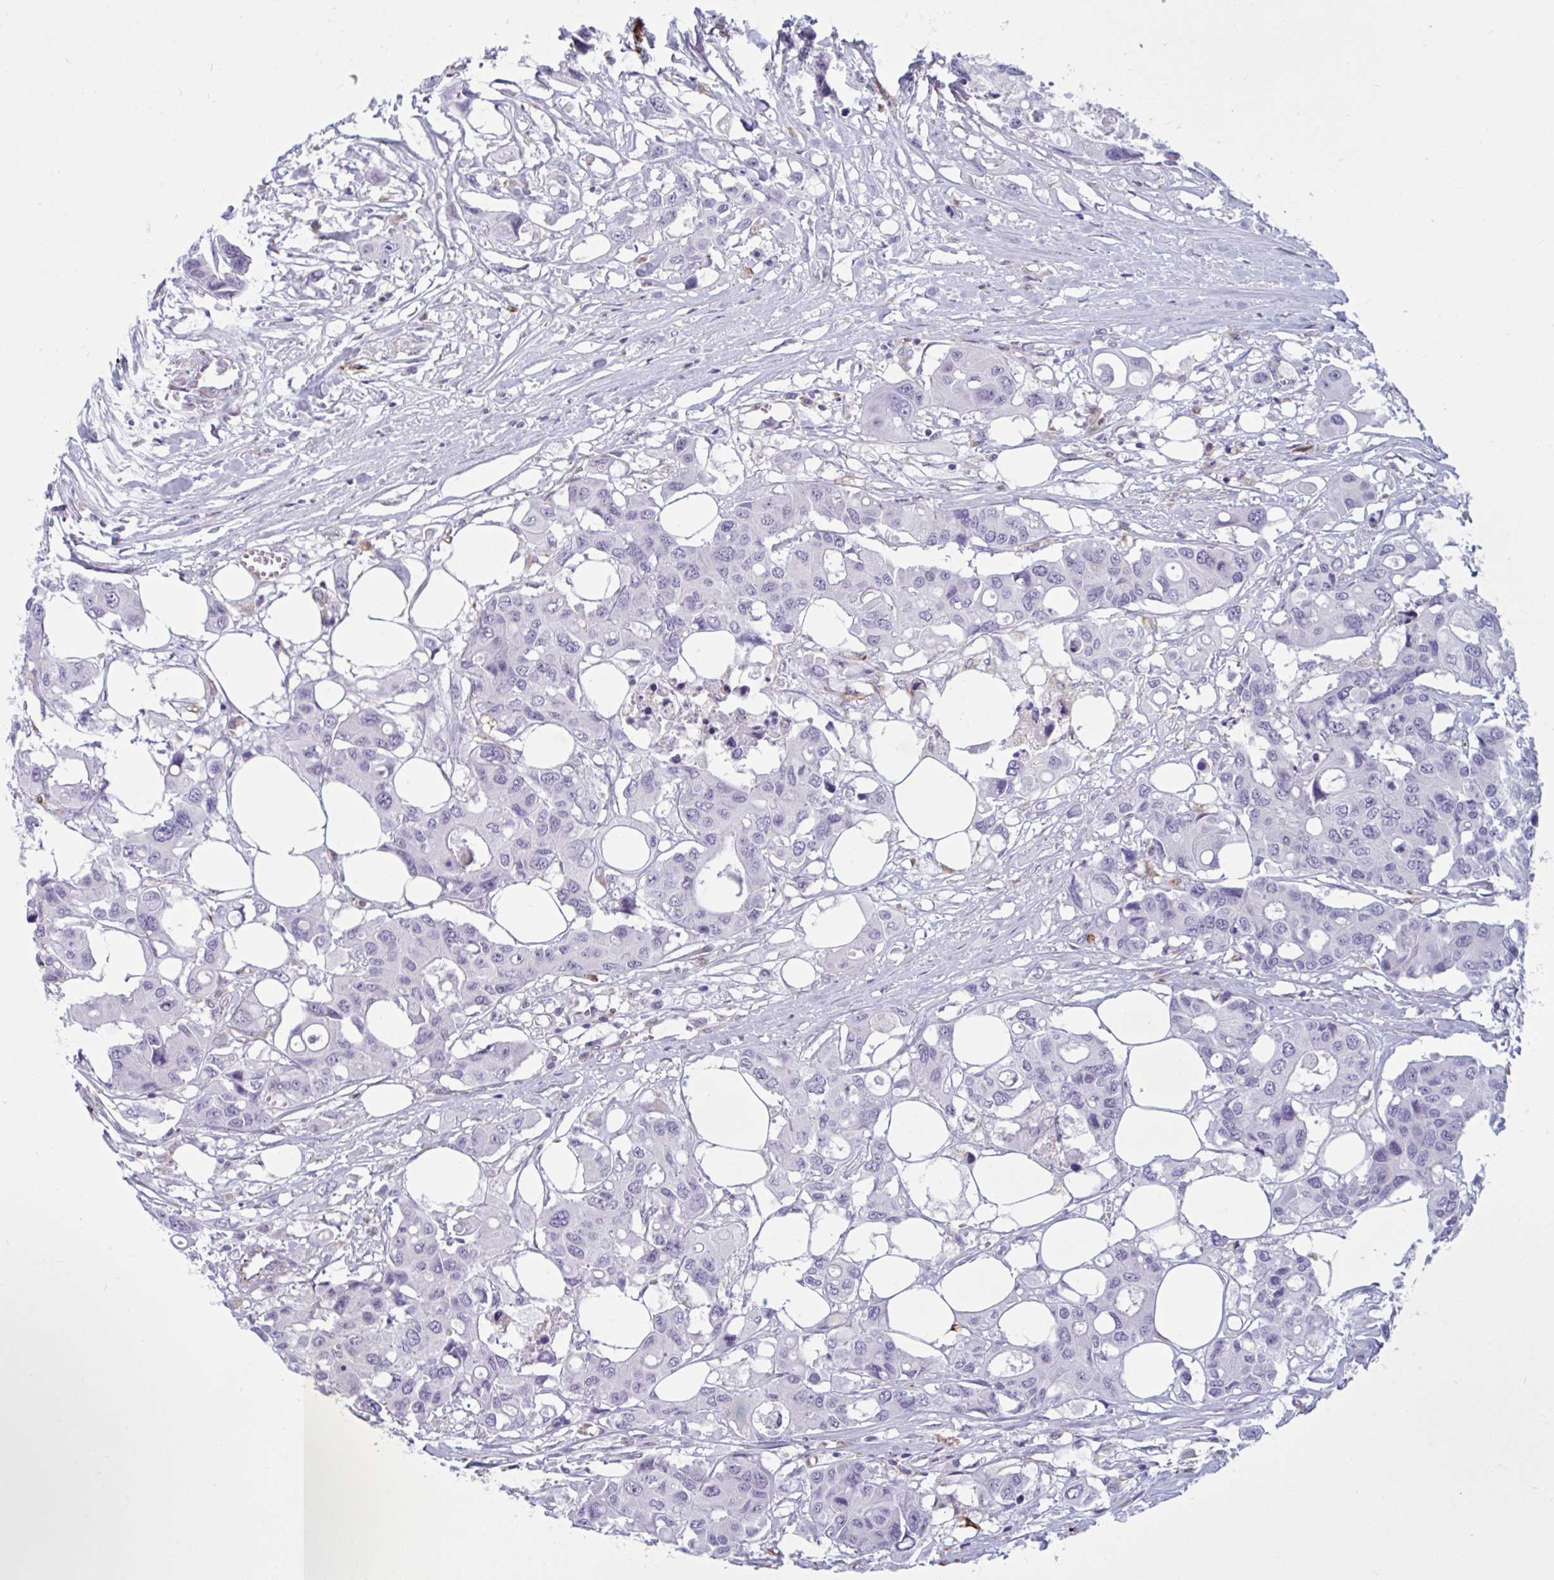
{"staining": {"intensity": "negative", "quantity": "none", "location": "none"}, "tissue": "colorectal cancer", "cell_type": "Tumor cells", "image_type": "cancer", "snomed": [{"axis": "morphology", "description": "Adenocarcinoma, NOS"}, {"axis": "topography", "description": "Colon"}], "caption": "This photomicrograph is of adenocarcinoma (colorectal) stained with immunohistochemistry to label a protein in brown with the nuclei are counter-stained blue. There is no staining in tumor cells.", "gene": "OR1L3", "patient": {"sex": "male", "age": 77}}